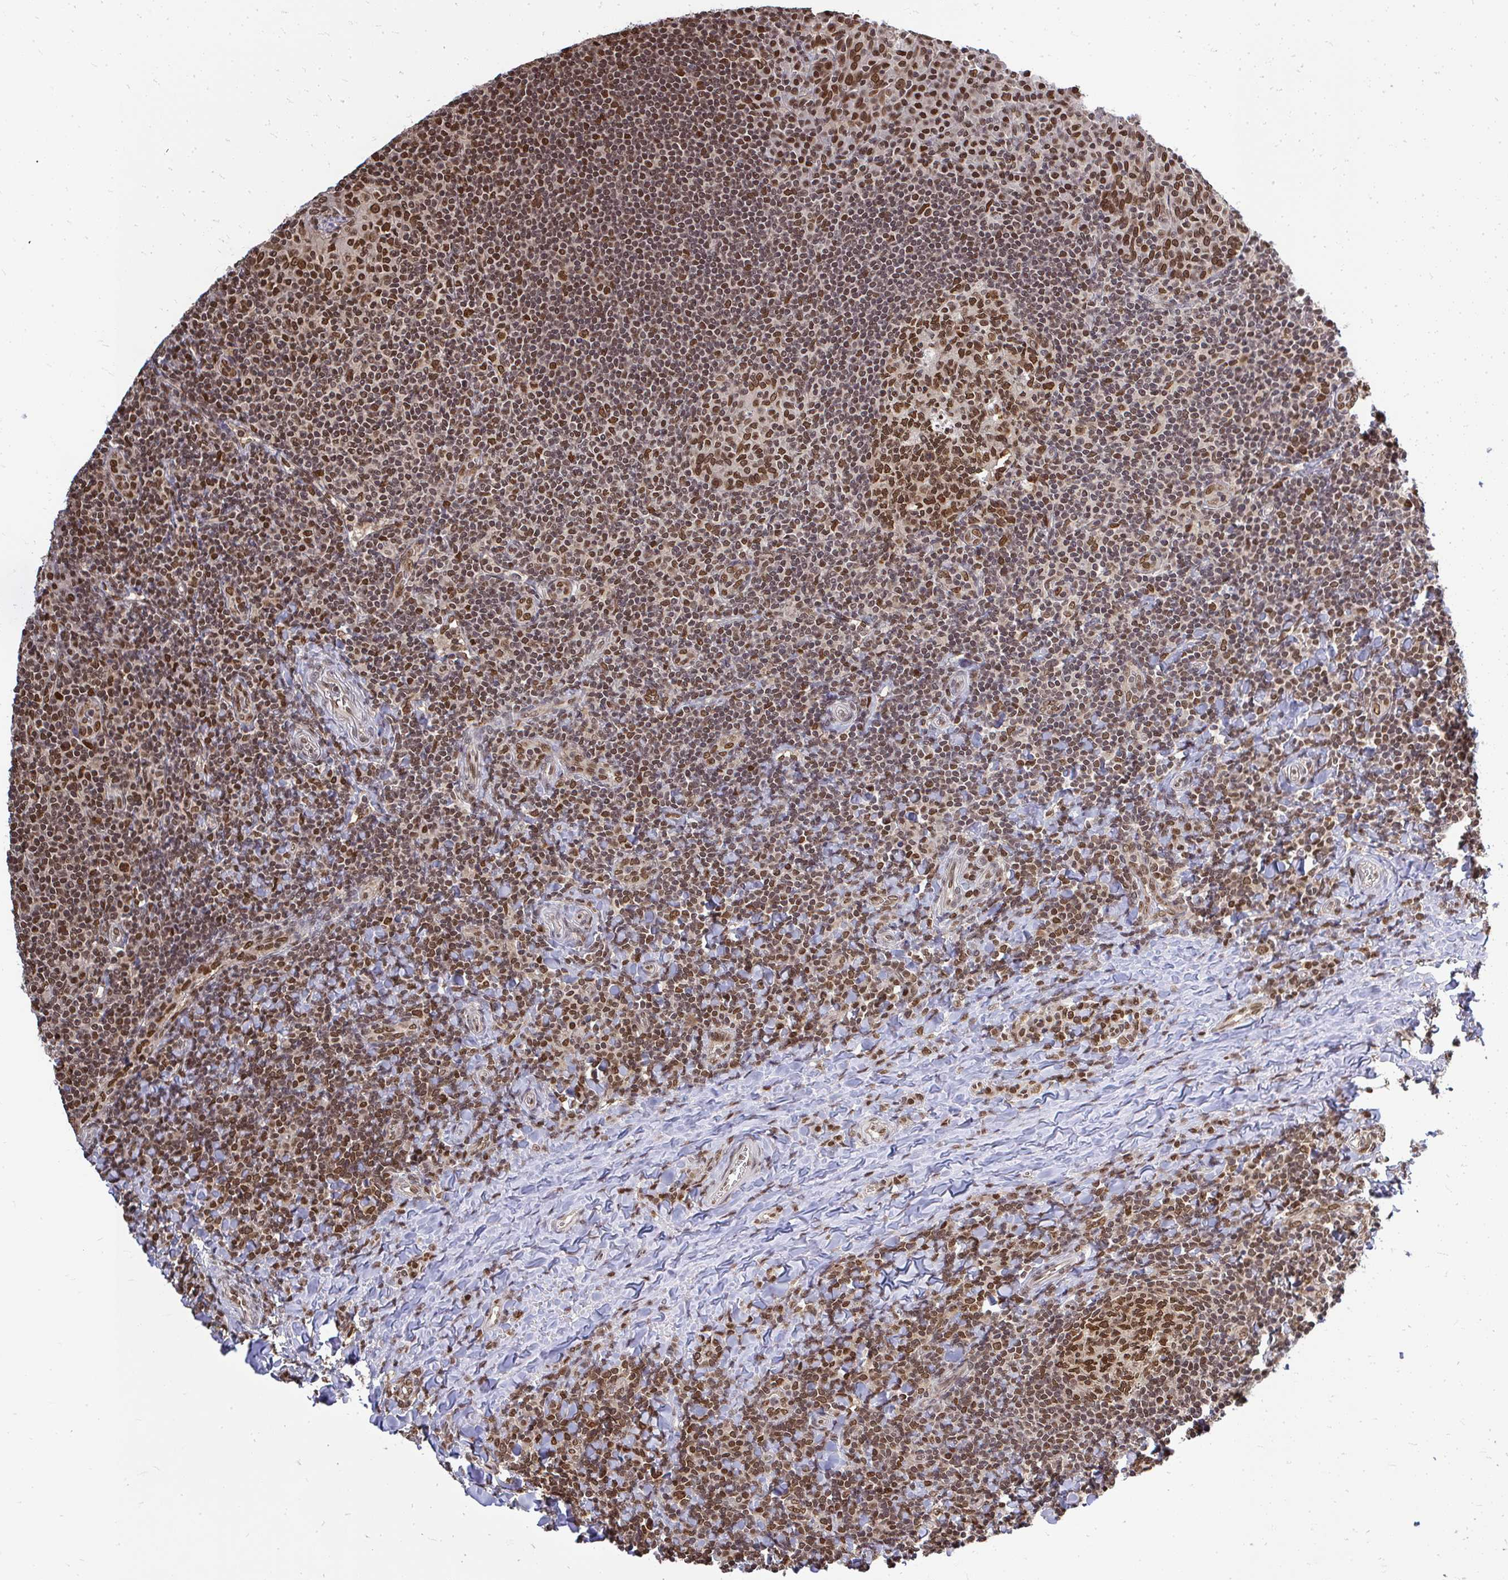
{"staining": {"intensity": "strong", "quantity": ">75%", "location": "nuclear"}, "tissue": "tonsil", "cell_type": "Germinal center cells", "image_type": "normal", "snomed": [{"axis": "morphology", "description": "Normal tissue, NOS"}, {"axis": "topography", "description": "Tonsil"}], "caption": "IHC of benign tonsil demonstrates high levels of strong nuclear expression in approximately >75% of germinal center cells. The staining was performed using DAB (3,3'-diaminobenzidine), with brown indicating positive protein expression. Nuclei are stained blue with hematoxylin.", "gene": "XPO1", "patient": {"sex": "male", "age": 17}}